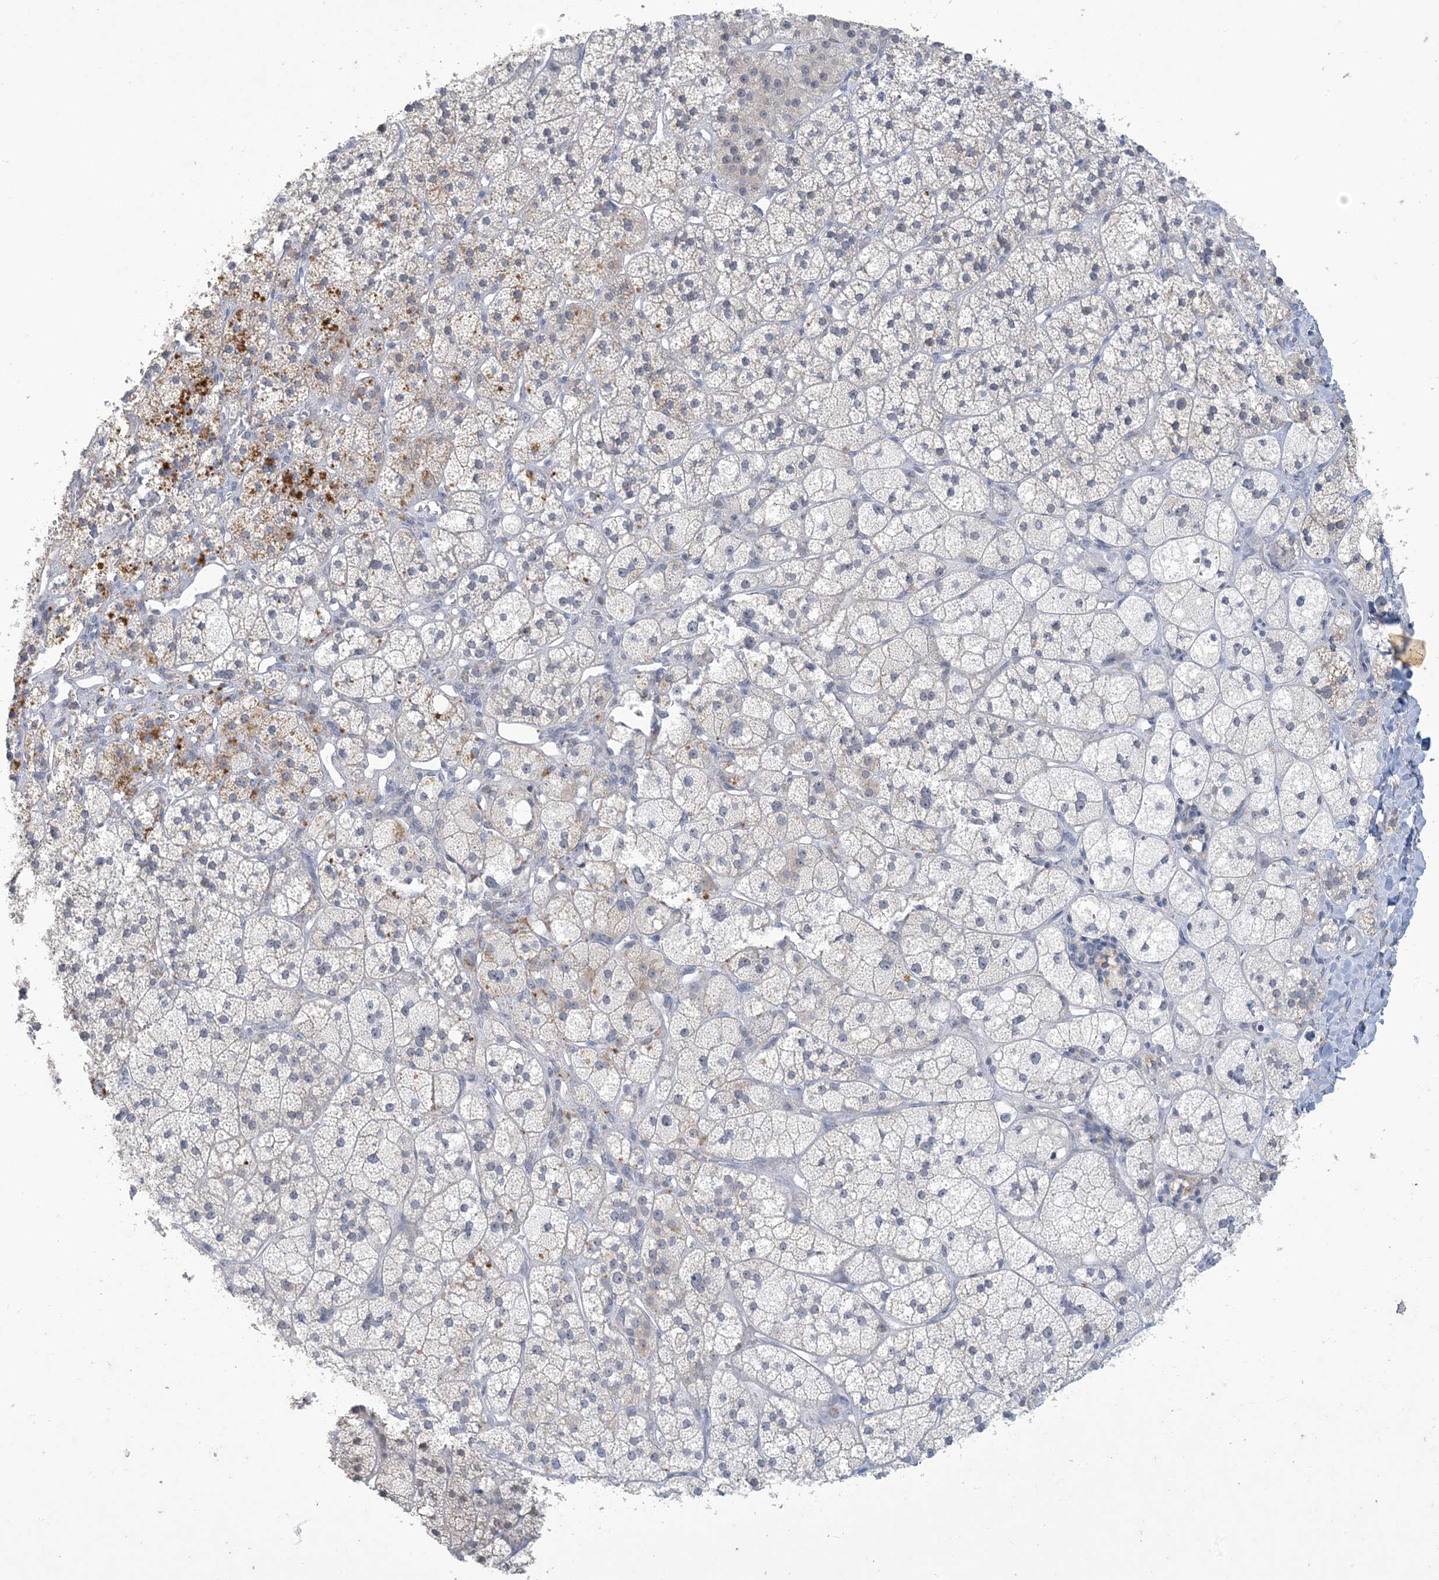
{"staining": {"intensity": "moderate", "quantity": "<25%", "location": "nuclear"}, "tissue": "adrenal gland", "cell_type": "Glandular cells", "image_type": "normal", "snomed": [{"axis": "morphology", "description": "Normal tissue, NOS"}, {"axis": "topography", "description": "Adrenal gland"}], "caption": "A high-resolution image shows immunohistochemistry staining of benign adrenal gland, which shows moderate nuclear expression in about <25% of glandular cells.", "gene": "ZNF674", "patient": {"sex": "male", "age": 61}}